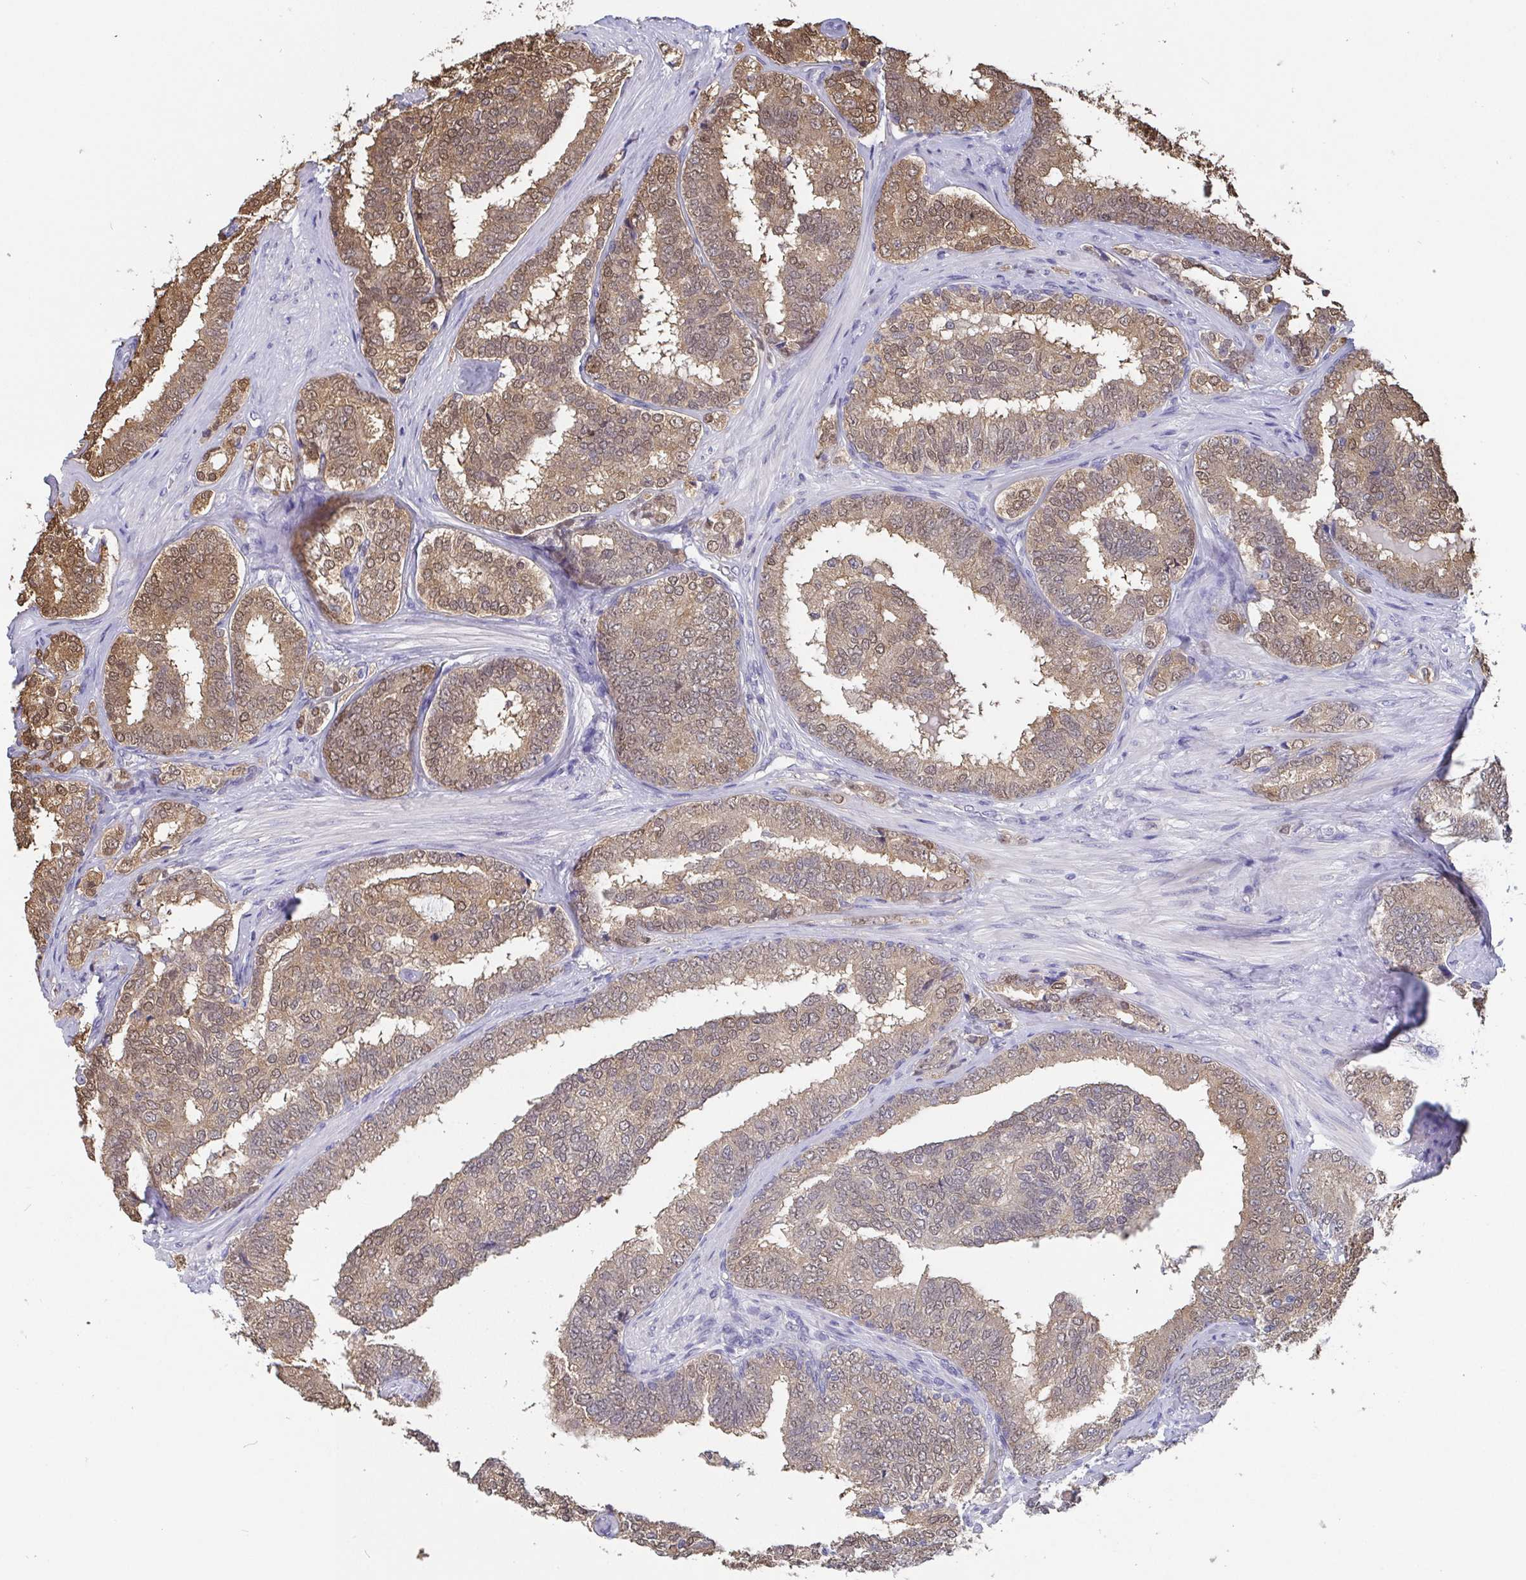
{"staining": {"intensity": "weak", "quantity": ">75%", "location": "cytoplasmic/membranous,nuclear"}, "tissue": "prostate cancer", "cell_type": "Tumor cells", "image_type": "cancer", "snomed": [{"axis": "morphology", "description": "Adenocarcinoma, High grade"}, {"axis": "topography", "description": "Prostate"}], "caption": "Protein expression analysis of prostate high-grade adenocarcinoma shows weak cytoplasmic/membranous and nuclear staining in approximately >75% of tumor cells. (DAB (3,3'-diaminobenzidine) = brown stain, brightfield microscopy at high magnification).", "gene": "IDH1", "patient": {"sex": "male", "age": 72}}